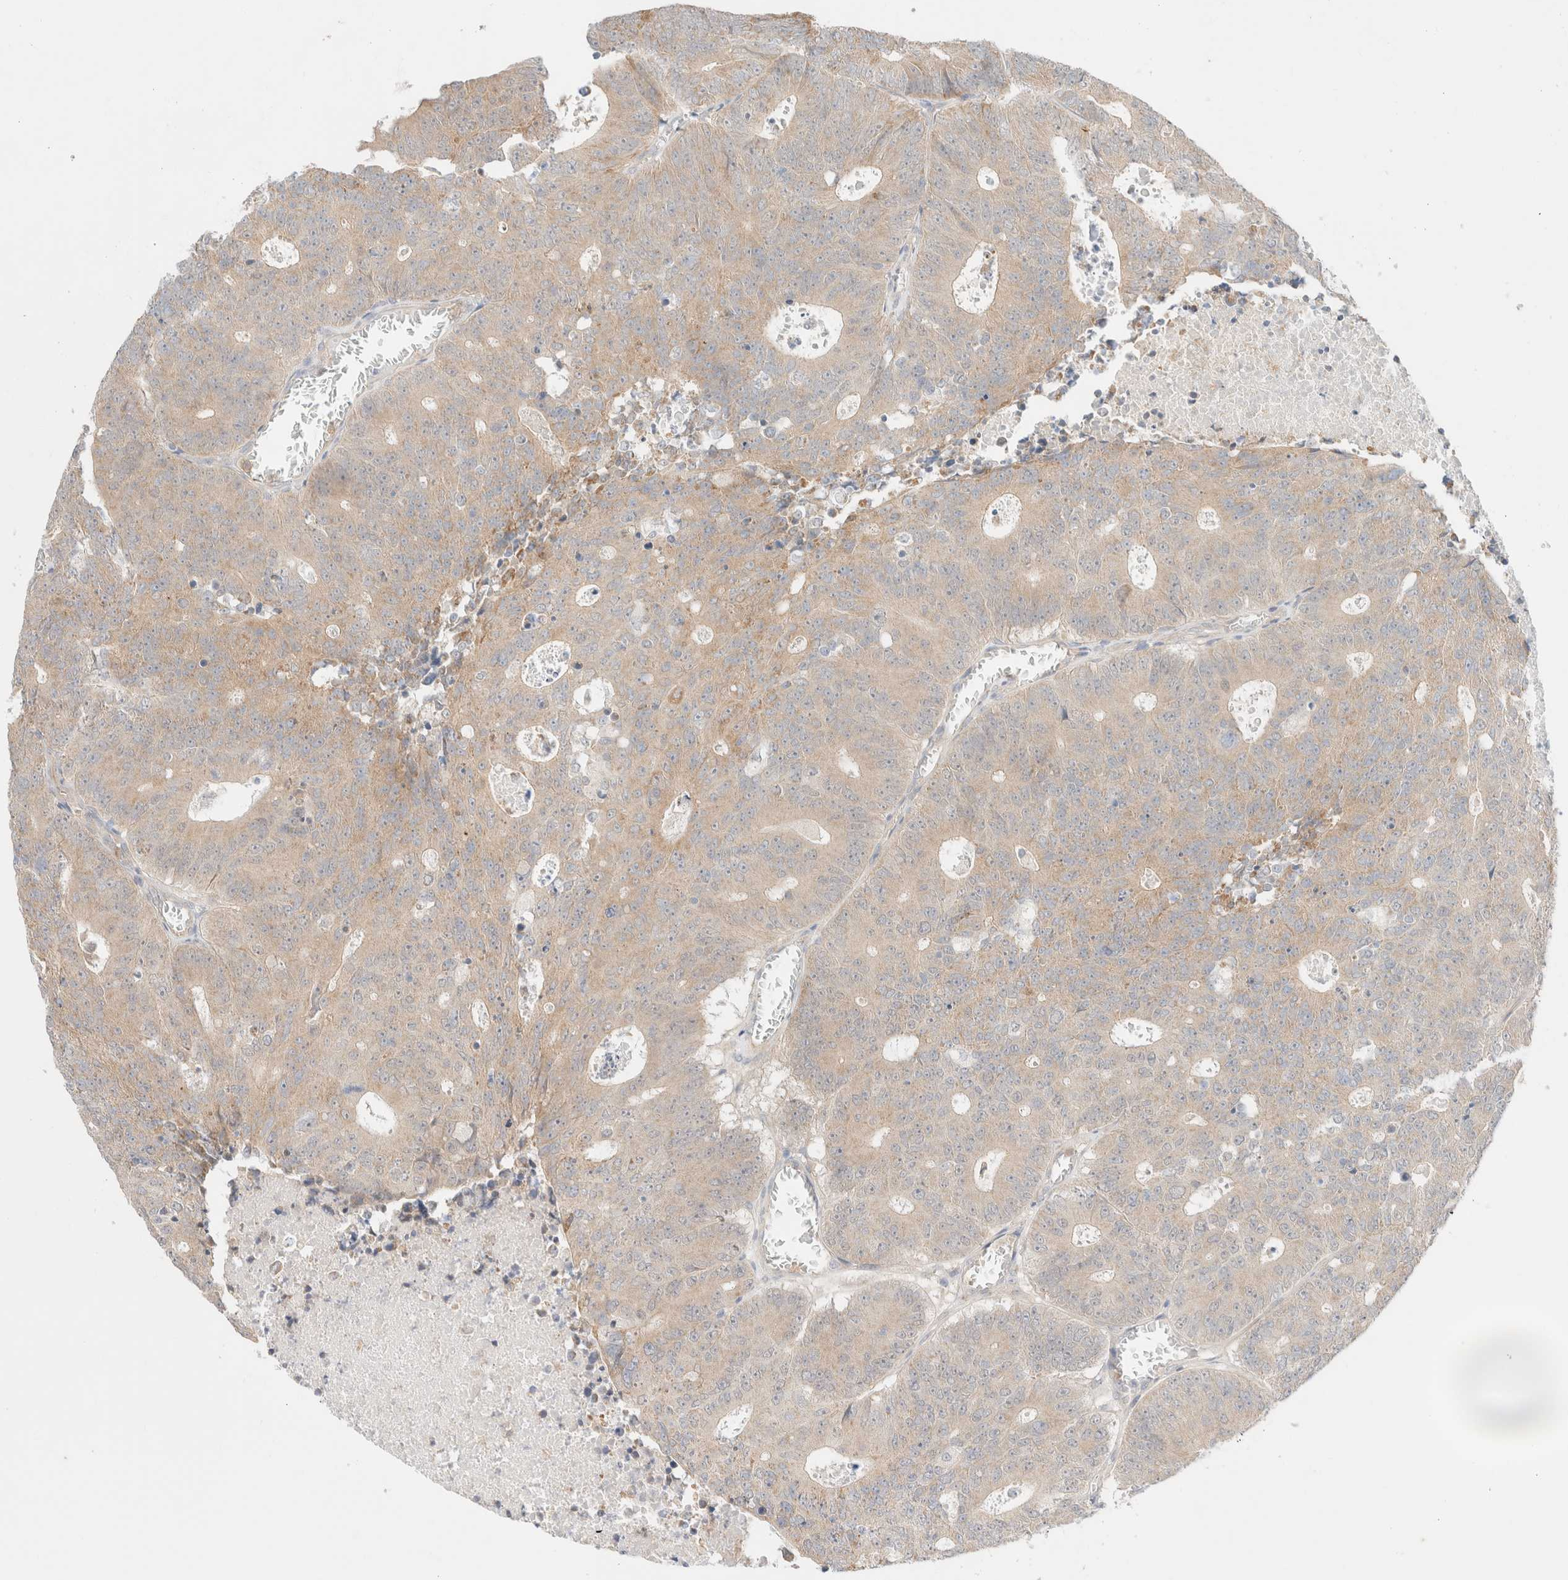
{"staining": {"intensity": "moderate", "quantity": "<25%", "location": "cytoplasmic/membranous"}, "tissue": "colorectal cancer", "cell_type": "Tumor cells", "image_type": "cancer", "snomed": [{"axis": "morphology", "description": "Adenocarcinoma, NOS"}, {"axis": "topography", "description": "Colon"}], "caption": "A brown stain highlights moderate cytoplasmic/membranous positivity of a protein in human colorectal adenocarcinoma tumor cells.", "gene": "UNC13B", "patient": {"sex": "male", "age": 87}}